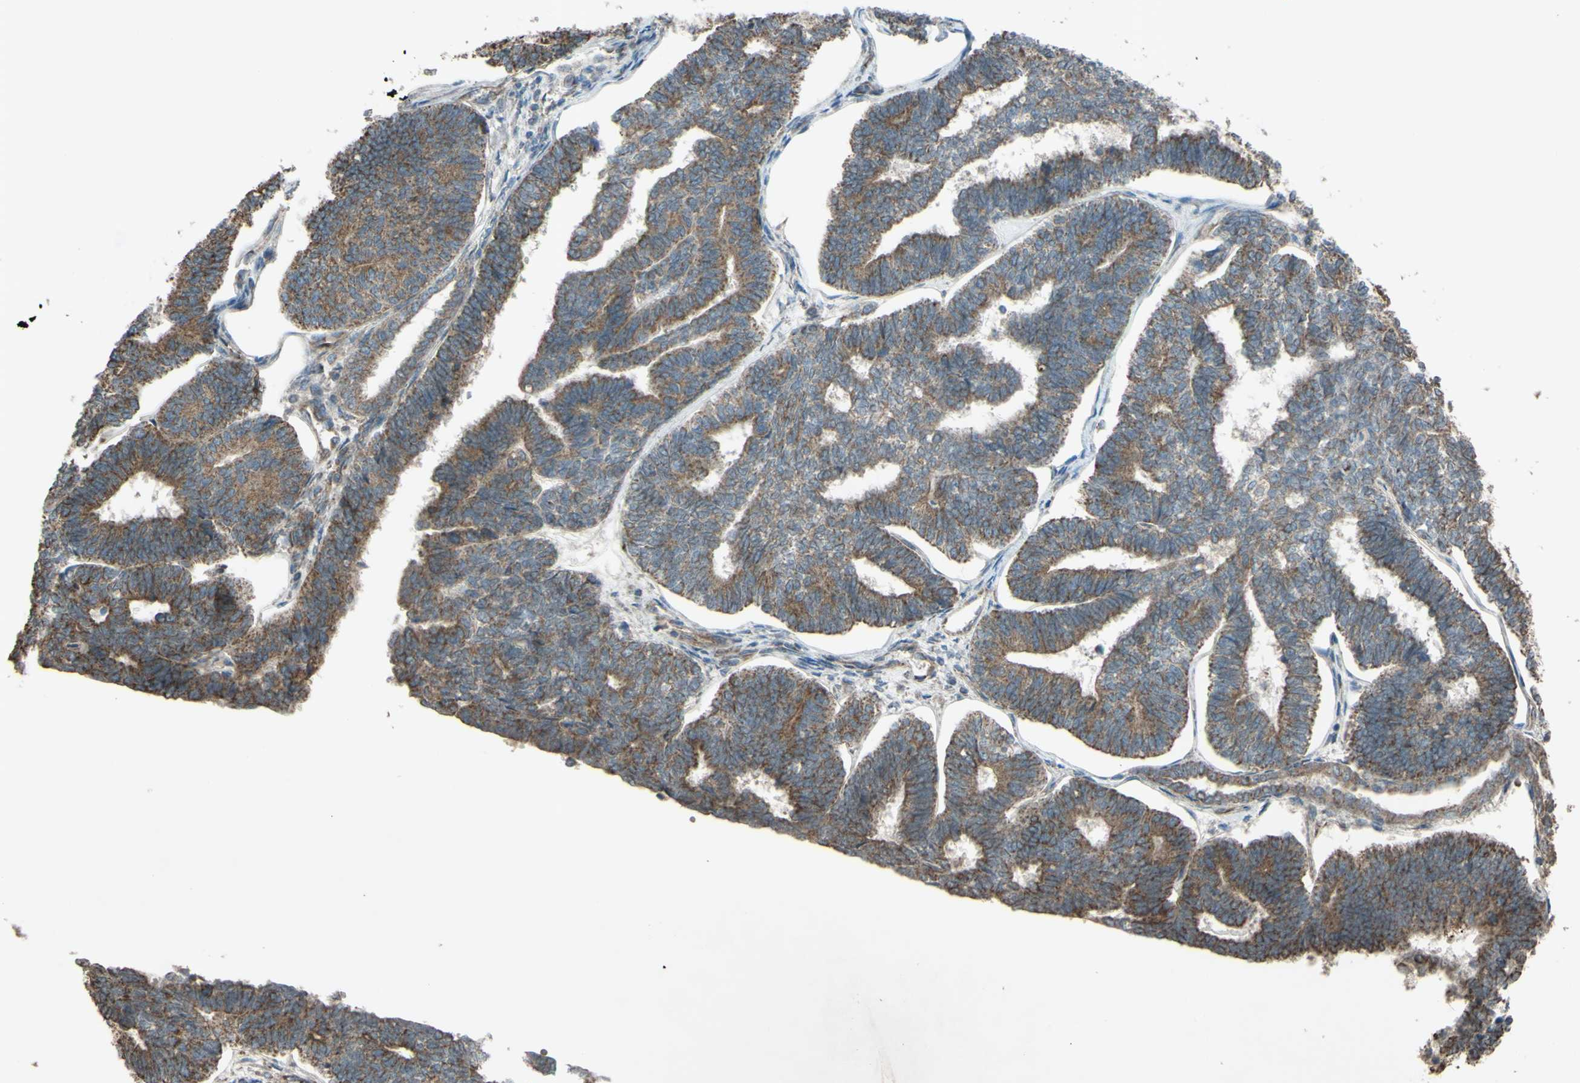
{"staining": {"intensity": "moderate", "quantity": ">75%", "location": "cytoplasmic/membranous"}, "tissue": "endometrial cancer", "cell_type": "Tumor cells", "image_type": "cancer", "snomed": [{"axis": "morphology", "description": "Adenocarcinoma, NOS"}, {"axis": "topography", "description": "Endometrium"}], "caption": "Immunohistochemical staining of endometrial cancer exhibits medium levels of moderate cytoplasmic/membranous protein positivity in approximately >75% of tumor cells.", "gene": "ACOT8", "patient": {"sex": "female", "age": 70}}